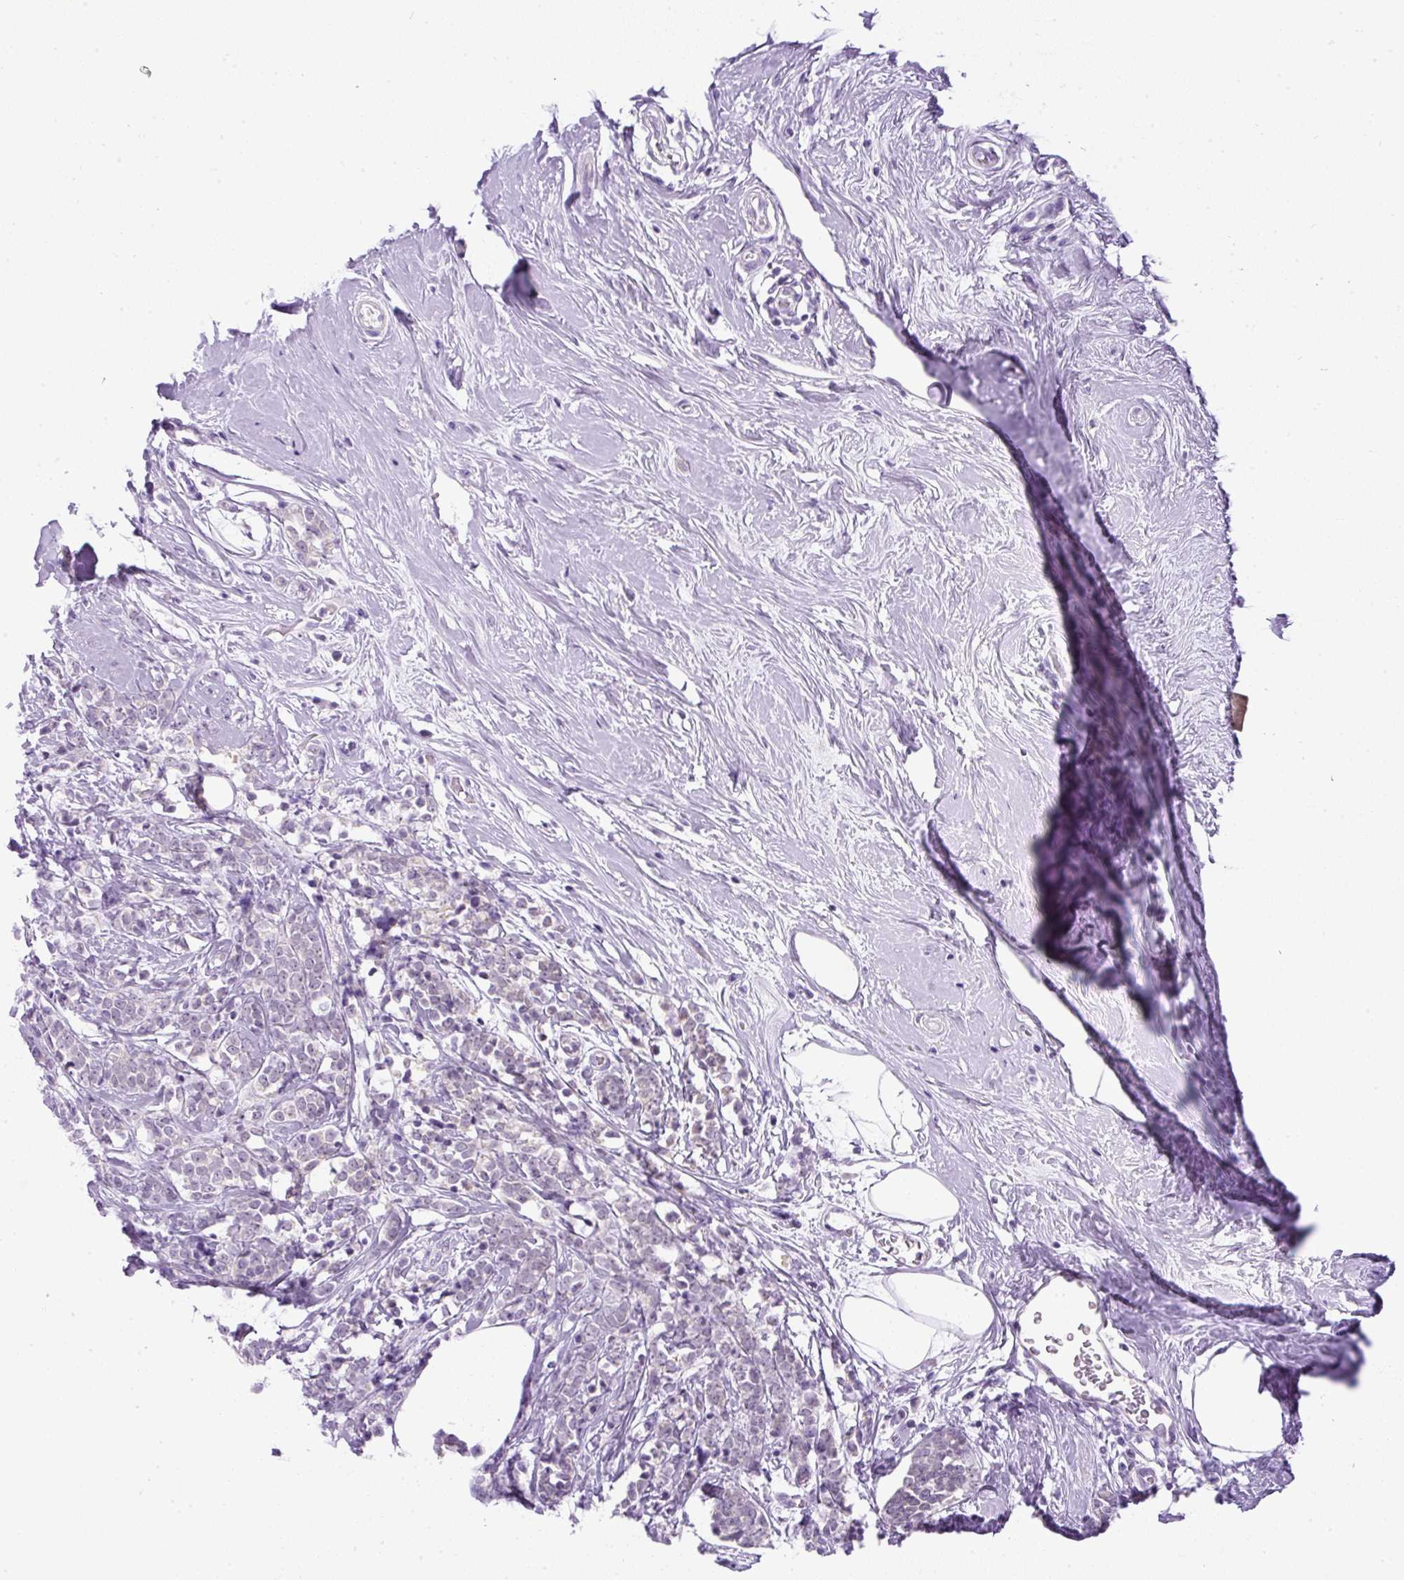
{"staining": {"intensity": "negative", "quantity": "none", "location": "none"}, "tissue": "breast cancer", "cell_type": "Tumor cells", "image_type": "cancer", "snomed": [{"axis": "morphology", "description": "Lobular carcinoma"}, {"axis": "topography", "description": "Breast"}], "caption": "The micrograph reveals no staining of tumor cells in breast cancer.", "gene": "RHBDD2", "patient": {"sex": "female", "age": 58}}